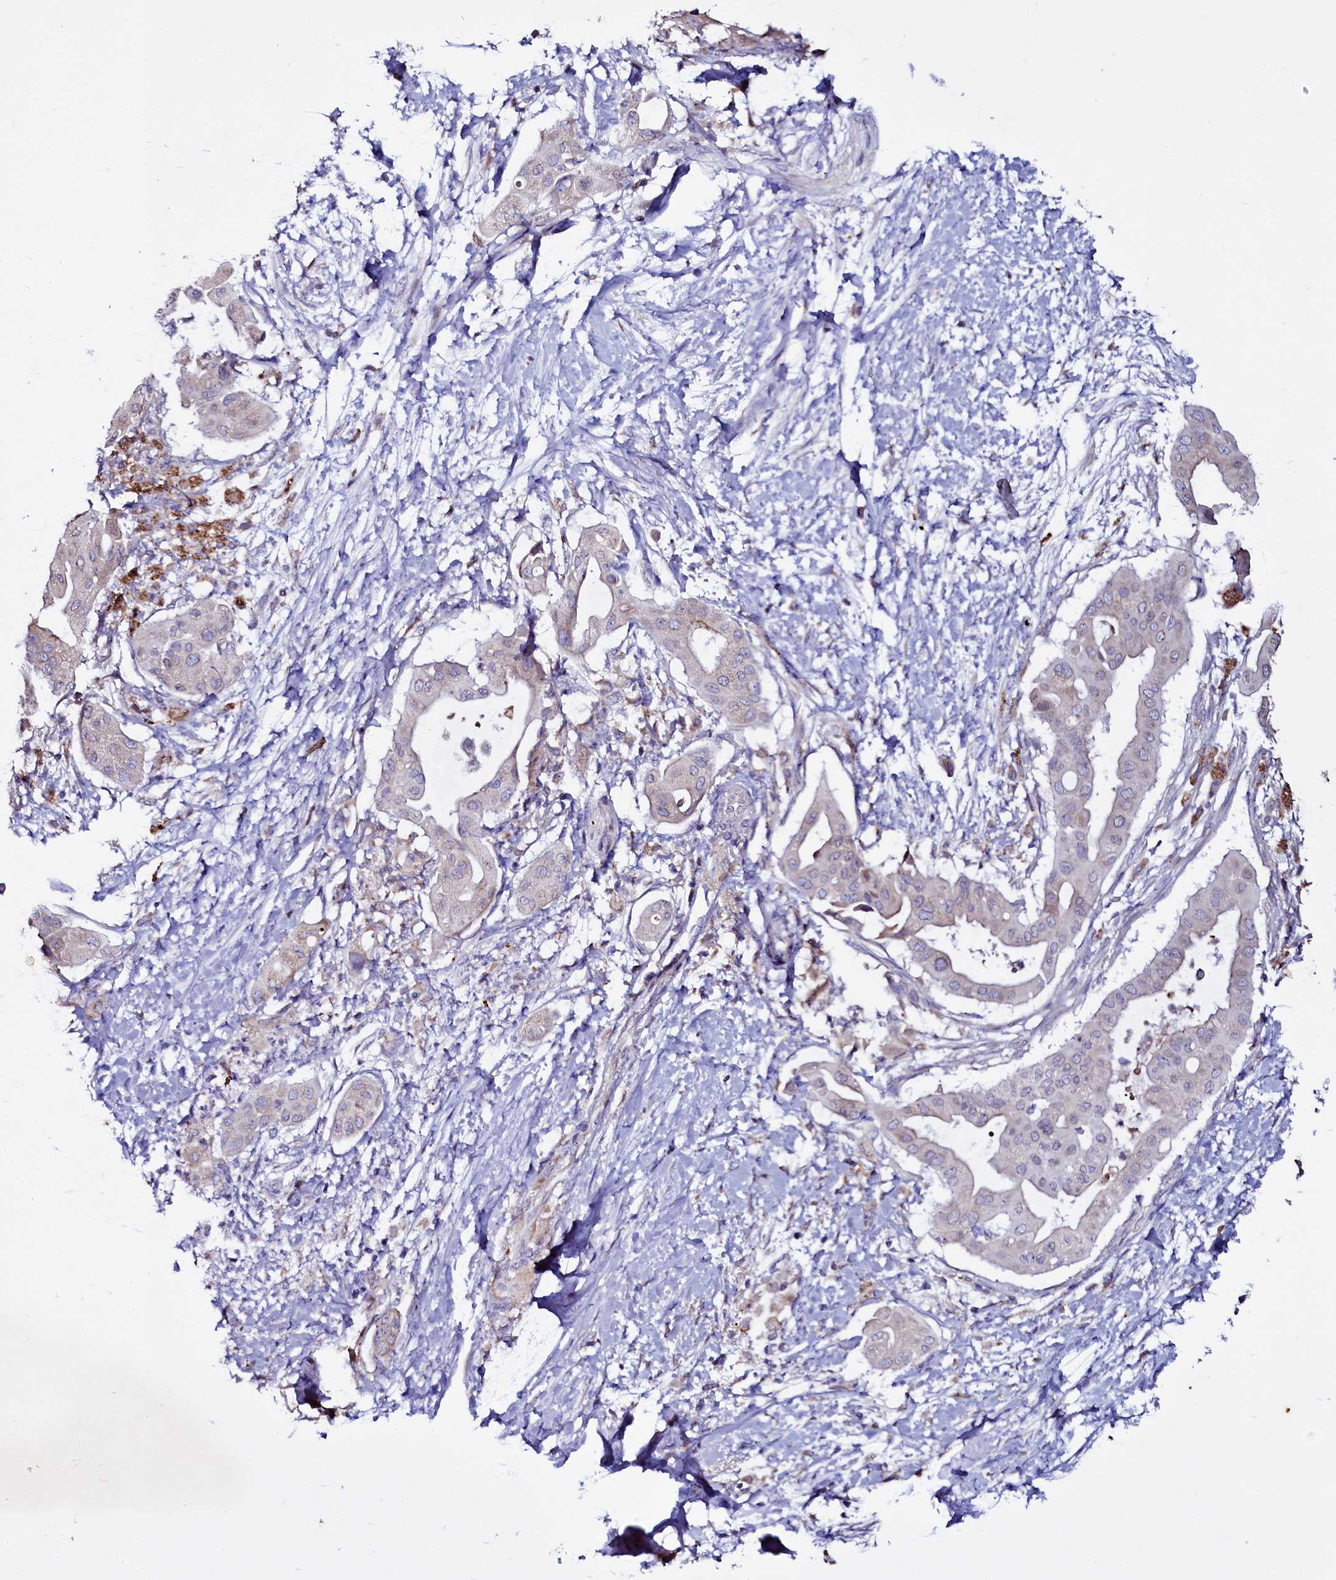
{"staining": {"intensity": "negative", "quantity": "none", "location": "none"}, "tissue": "pancreatic cancer", "cell_type": "Tumor cells", "image_type": "cancer", "snomed": [{"axis": "morphology", "description": "Adenocarcinoma, NOS"}, {"axis": "topography", "description": "Pancreas"}], "caption": "High power microscopy photomicrograph of an immunohistochemistry histopathology image of pancreatic cancer (adenocarcinoma), revealing no significant positivity in tumor cells.", "gene": "SELENOT", "patient": {"sex": "male", "age": 68}}